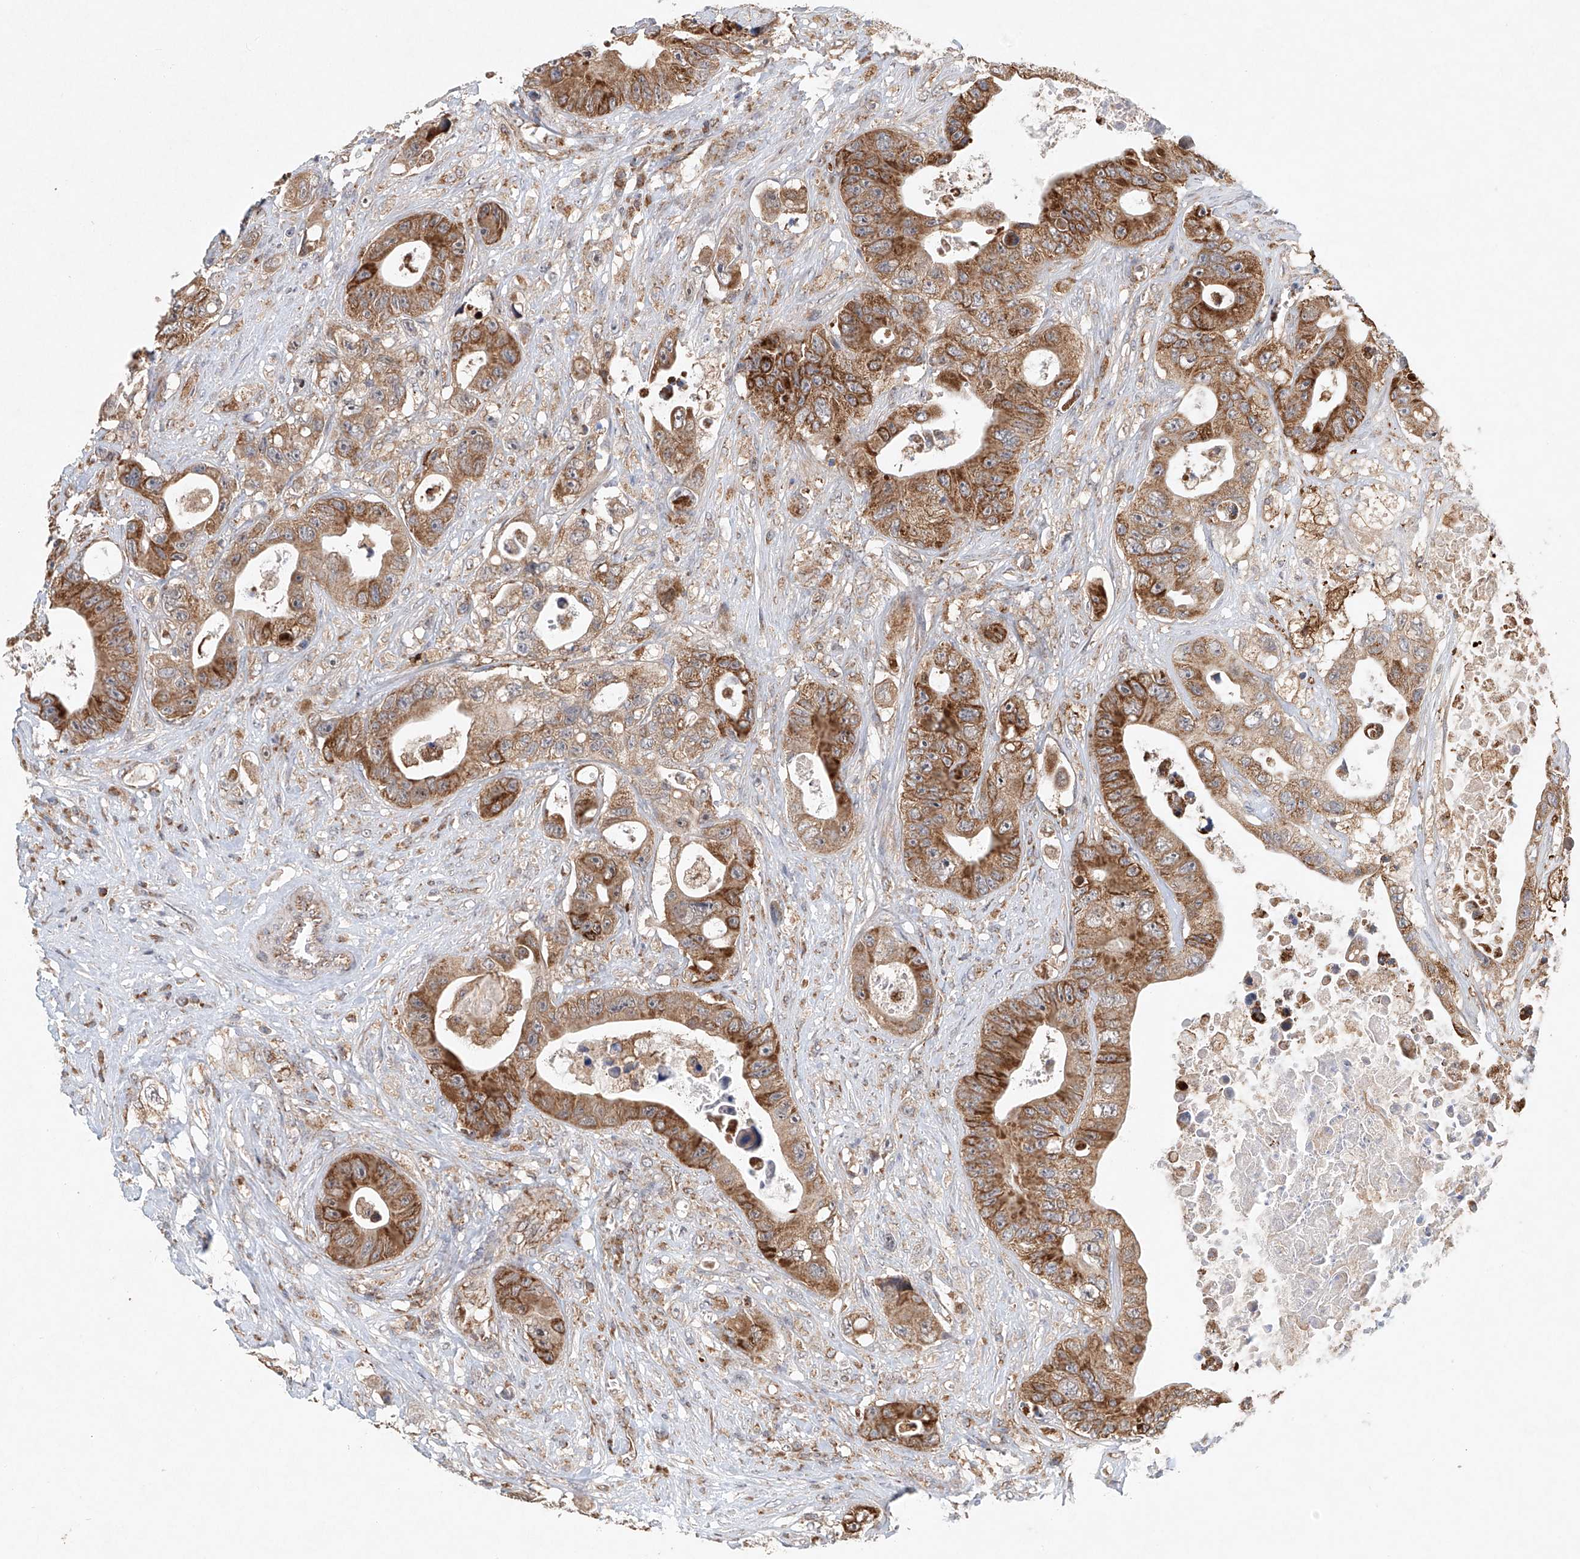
{"staining": {"intensity": "strong", "quantity": "25%-75%", "location": "cytoplasmic/membranous"}, "tissue": "colorectal cancer", "cell_type": "Tumor cells", "image_type": "cancer", "snomed": [{"axis": "morphology", "description": "Adenocarcinoma, NOS"}, {"axis": "topography", "description": "Colon"}], "caption": "A brown stain labels strong cytoplasmic/membranous expression of a protein in human colorectal cancer (adenocarcinoma) tumor cells. The protein of interest is shown in brown color, while the nuclei are stained blue.", "gene": "DCAF11", "patient": {"sex": "female", "age": 46}}